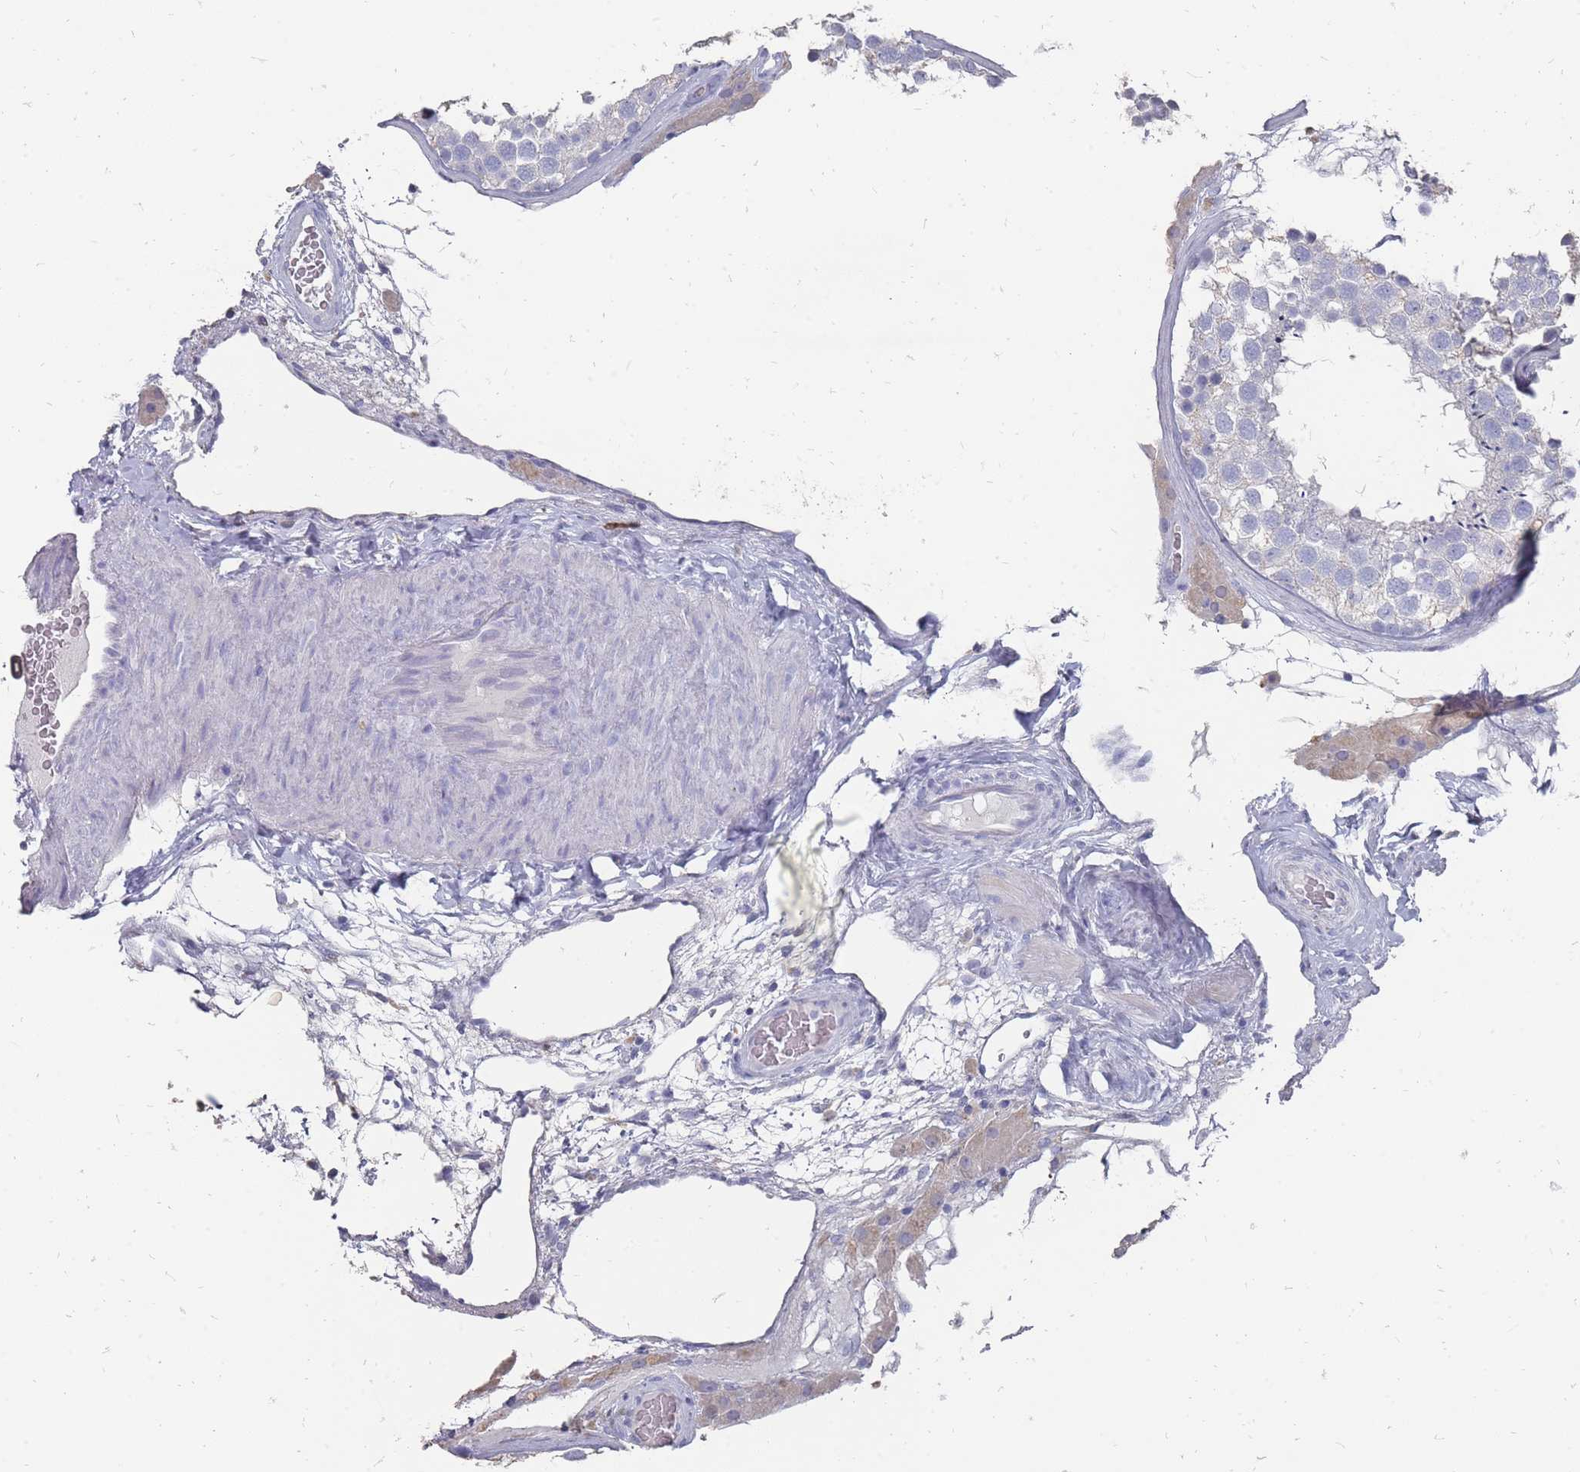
{"staining": {"intensity": "weak", "quantity": "<25%", "location": "cytoplasmic/membranous"}, "tissue": "testis", "cell_type": "Cells in seminiferous ducts", "image_type": "normal", "snomed": [{"axis": "morphology", "description": "Normal tissue, NOS"}, {"axis": "topography", "description": "Testis"}], "caption": "The photomicrograph shows no significant expression in cells in seminiferous ducts of testis.", "gene": "OTULINL", "patient": {"sex": "male", "age": 46}}